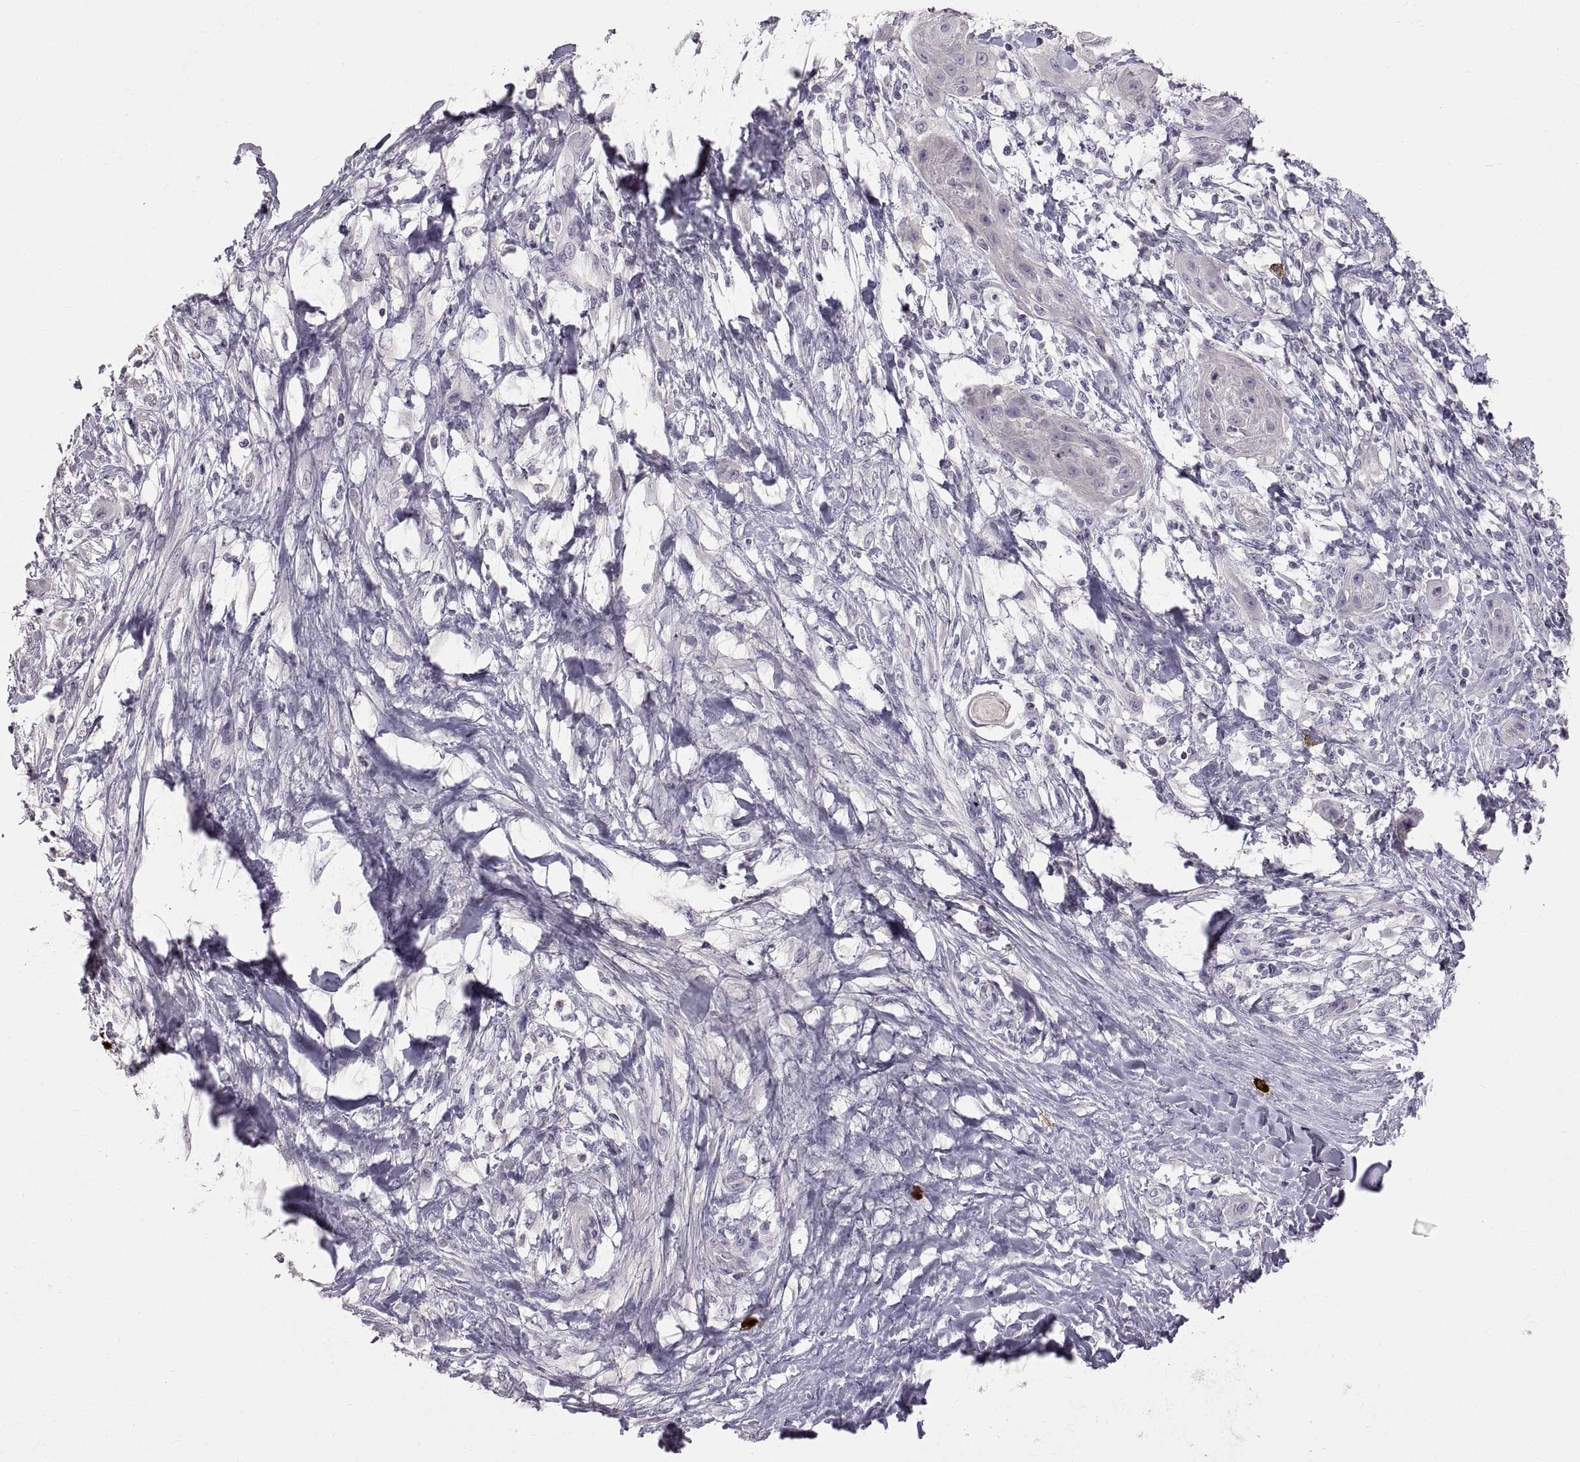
{"staining": {"intensity": "negative", "quantity": "none", "location": "none"}, "tissue": "skin cancer", "cell_type": "Tumor cells", "image_type": "cancer", "snomed": [{"axis": "morphology", "description": "Squamous cell carcinoma, NOS"}, {"axis": "topography", "description": "Skin"}], "caption": "Image shows no protein staining in tumor cells of skin squamous cell carcinoma tissue. The staining was performed using DAB (3,3'-diaminobenzidine) to visualize the protein expression in brown, while the nuclei were stained in blue with hematoxylin (Magnification: 20x).", "gene": "WFDC8", "patient": {"sex": "male", "age": 62}}